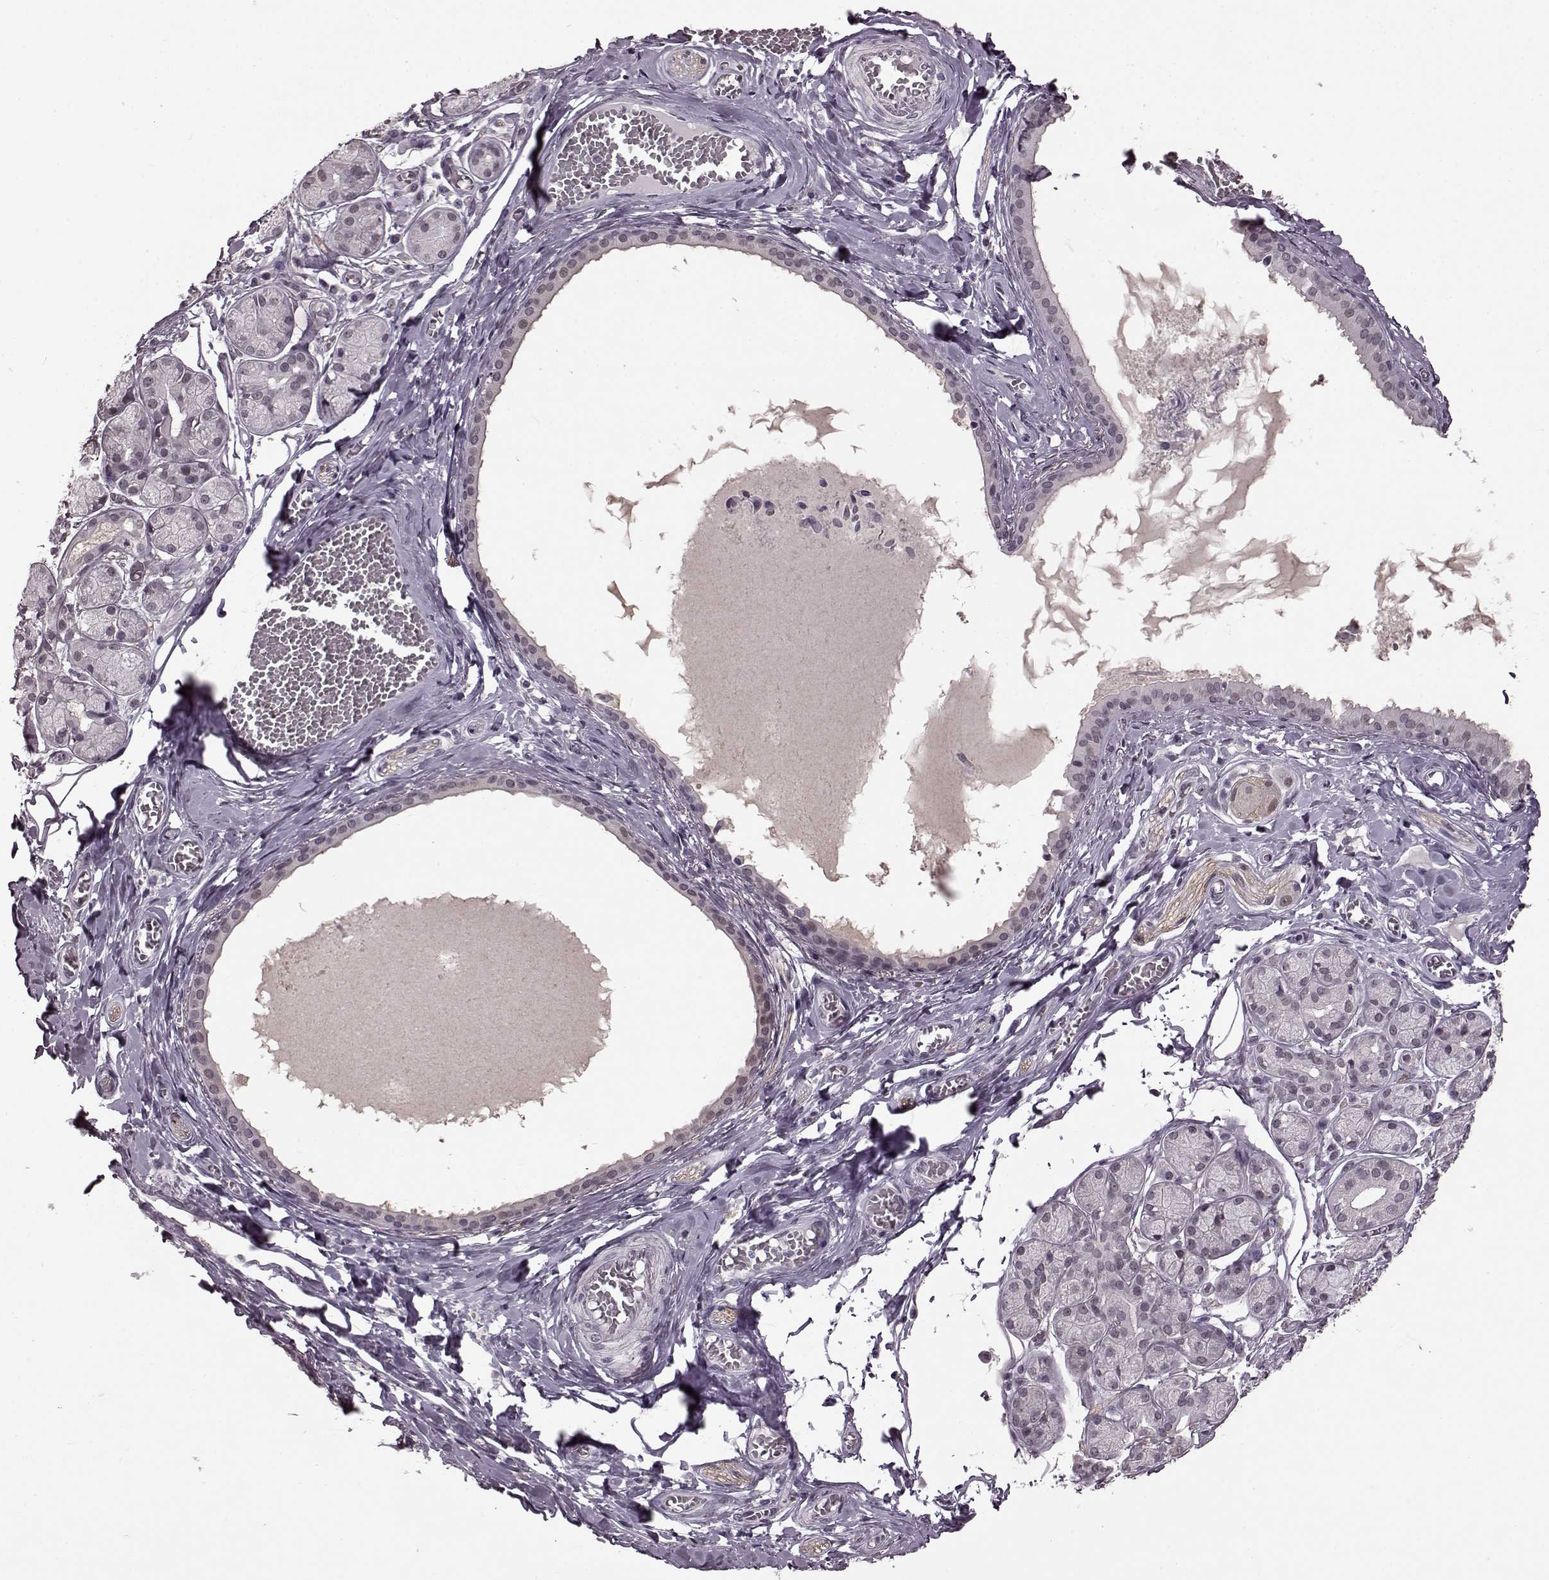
{"staining": {"intensity": "negative", "quantity": "none", "location": "none"}, "tissue": "salivary gland", "cell_type": "Glandular cells", "image_type": "normal", "snomed": [{"axis": "morphology", "description": "Normal tissue, NOS"}, {"axis": "topography", "description": "Salivary gland"}, {"axis": "topography", "description": "Peripheral nerve tissue"}], "caption": "This is a micrograph of IHC staining of benign salivary gland, which shows no staining in glandular cells.", "gene": "STX1A", "patient": {"sex": "male", "age": 71}}